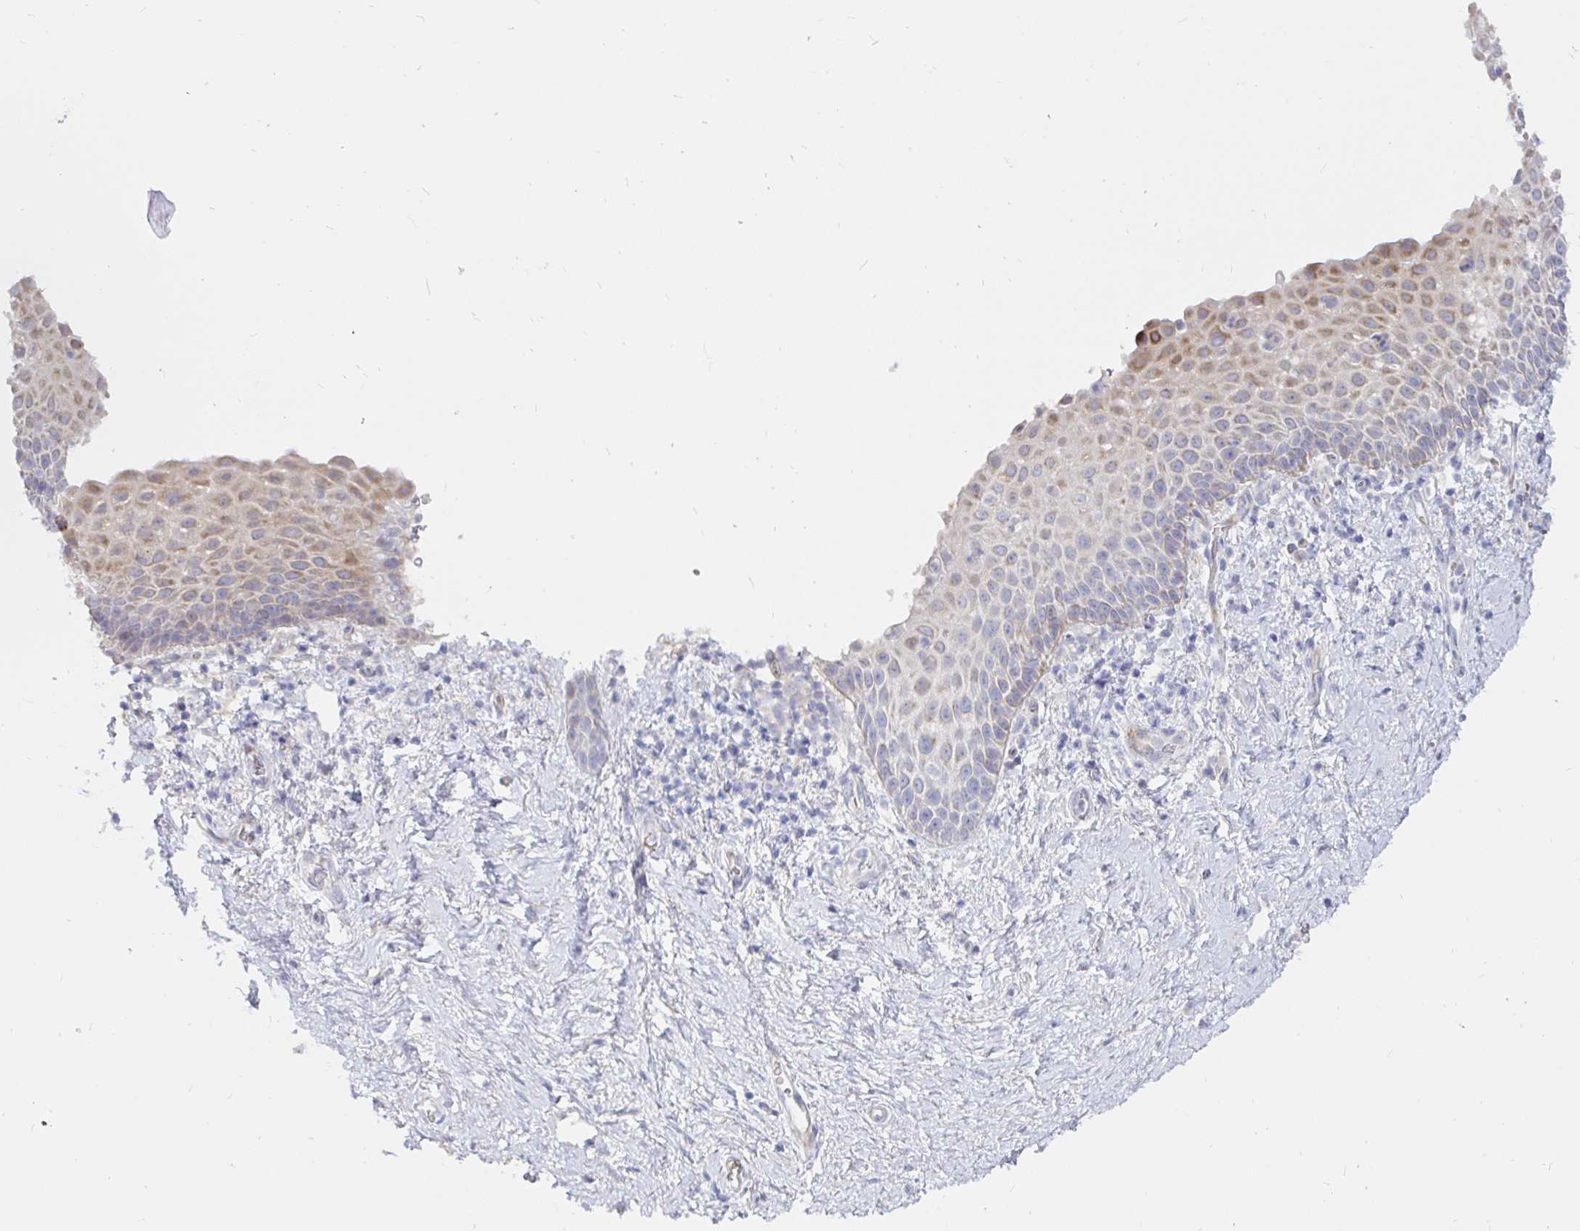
{"staining": {"intensity": "moderate", "quantity": "<25%", "location": "cytoplasmic/membranous"}, "tissue": "vagina", "cell_type": "Squamous epithelial cells", "image_type": "normal", "snomed": [{"axis": "morphology", "description": "Normal tissue, NOS"}, {"axis": "topography", "description": "Vagina"}], "caption": "Moderate cytoplasmic/membranous staining for a protein is seen in about <25% of squamous epithelial cells of benign vagina using immunohistochemistry.", "gene": "KCTD19", "patient": {"sex": "female", "age": 61}}